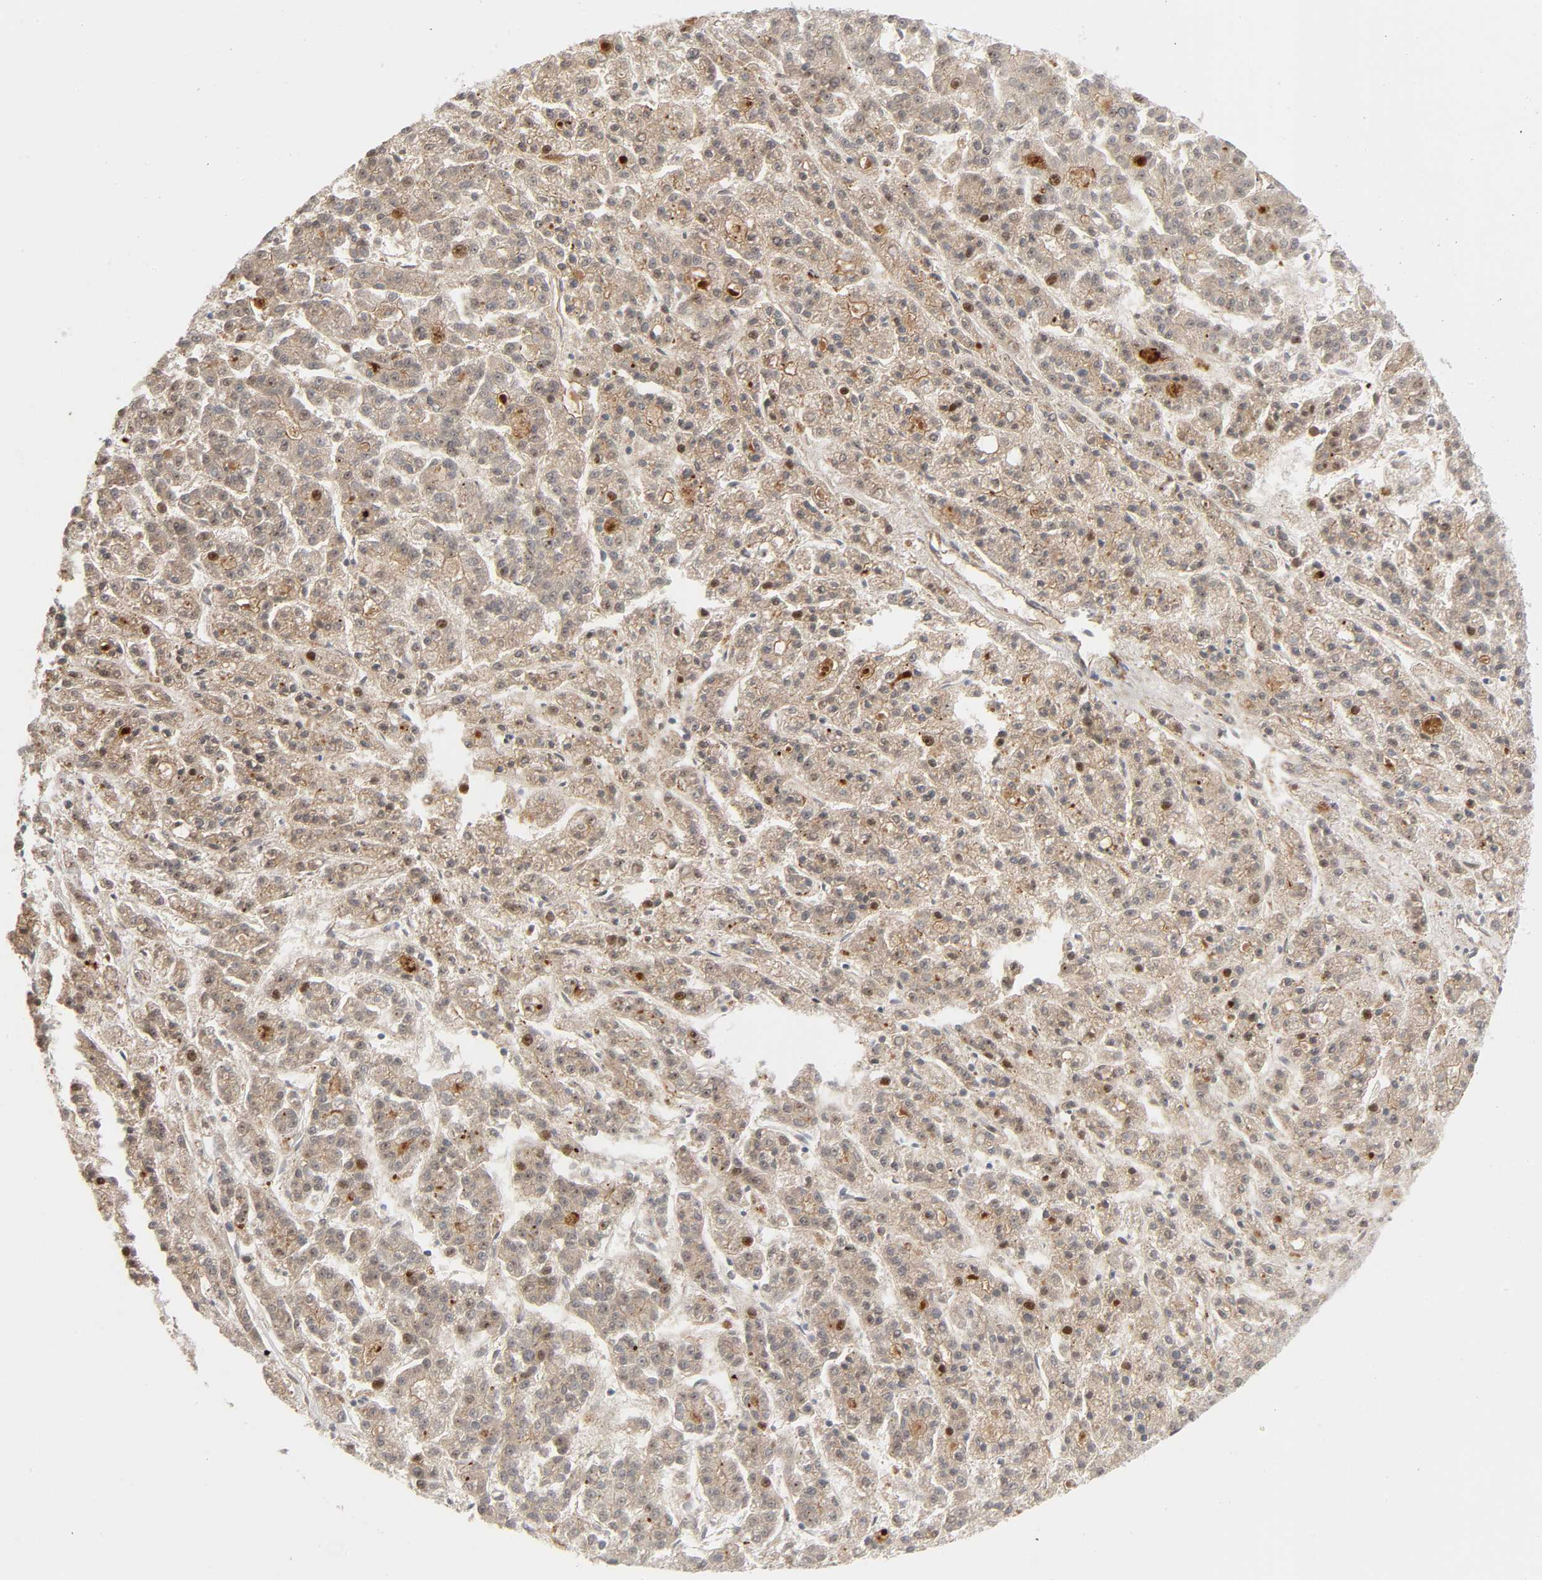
{"staining": {"intensity": "moderate", "quantity": ">75%", "location": "cytoplasmic/membranous"}, "tissue": "liver cancer", "cell_type": "Tumor cells", "image_type": "cancer", "snomed": [{"axis": "morphology", "description": "Carcinoma, Hepatocellular, NOS"}, {"axis": "topography", "description": "Liver"}], "caption": "IHC of hepatocellular carcinoma (liver) demonstrates medium levels of moderate cytoplasmic/membranous staining in approximately >75% of tumor cells.", "gene": "FAM118A", "patient": {"sex": "male", "age": 70}}